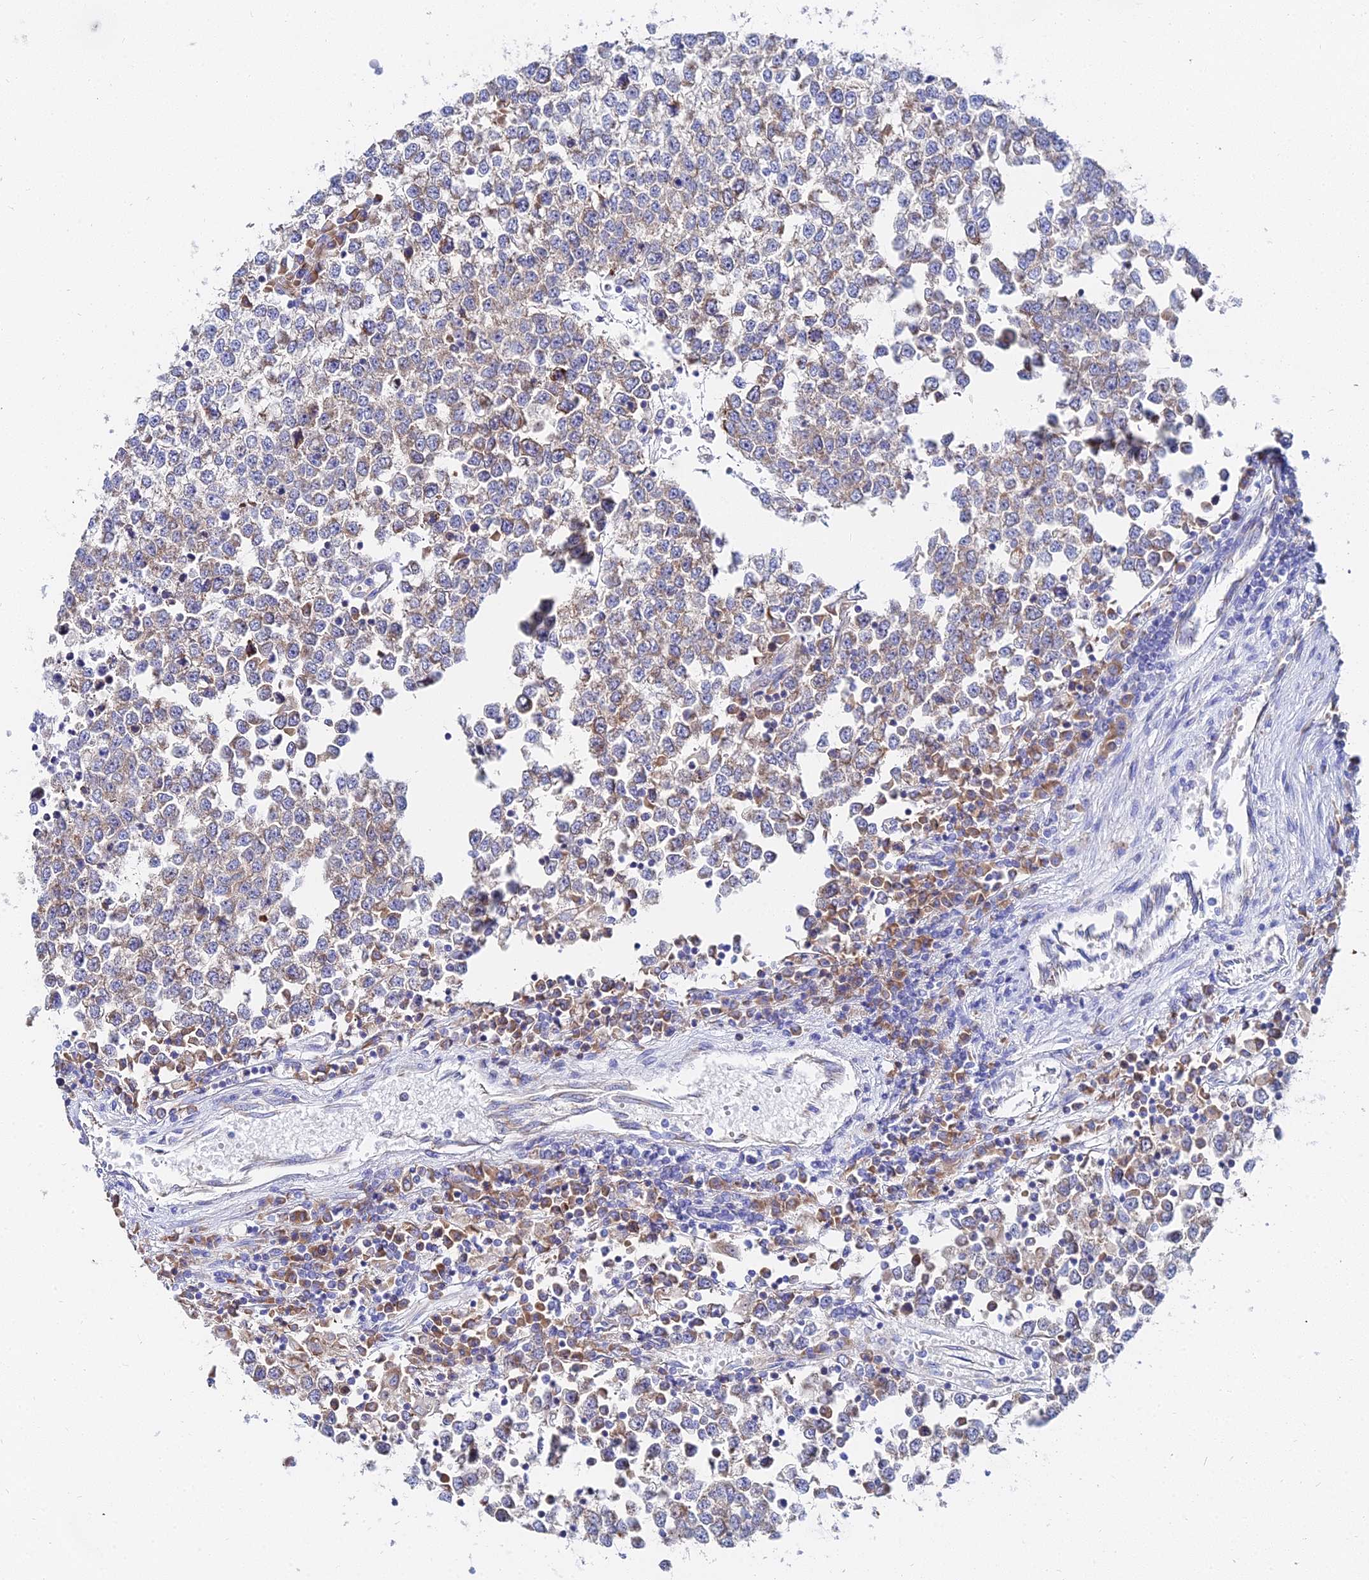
{"staining": {"intensity": "moderate", "quantity": "<25%", "location": "cytoplasmic/membranous"}, "tissue": "testis cancer", "cell_type": "Tumor cells", "image_type": "cancer", "snomed": [{"axis": "morphology", "description": "Seminoma, NOS"}, {"axis": "topography", "description": "Testis"}], "caption": "Tumor cells exhibit low levels of moderate cytoplasmic/membranous positivity in about <25% of cells in testis seminoma. (DAB = brown stain, brightfield microscopy at high magnification).", "gene": "PTTG1", "patient": {"sex": "male", "age": 65}}